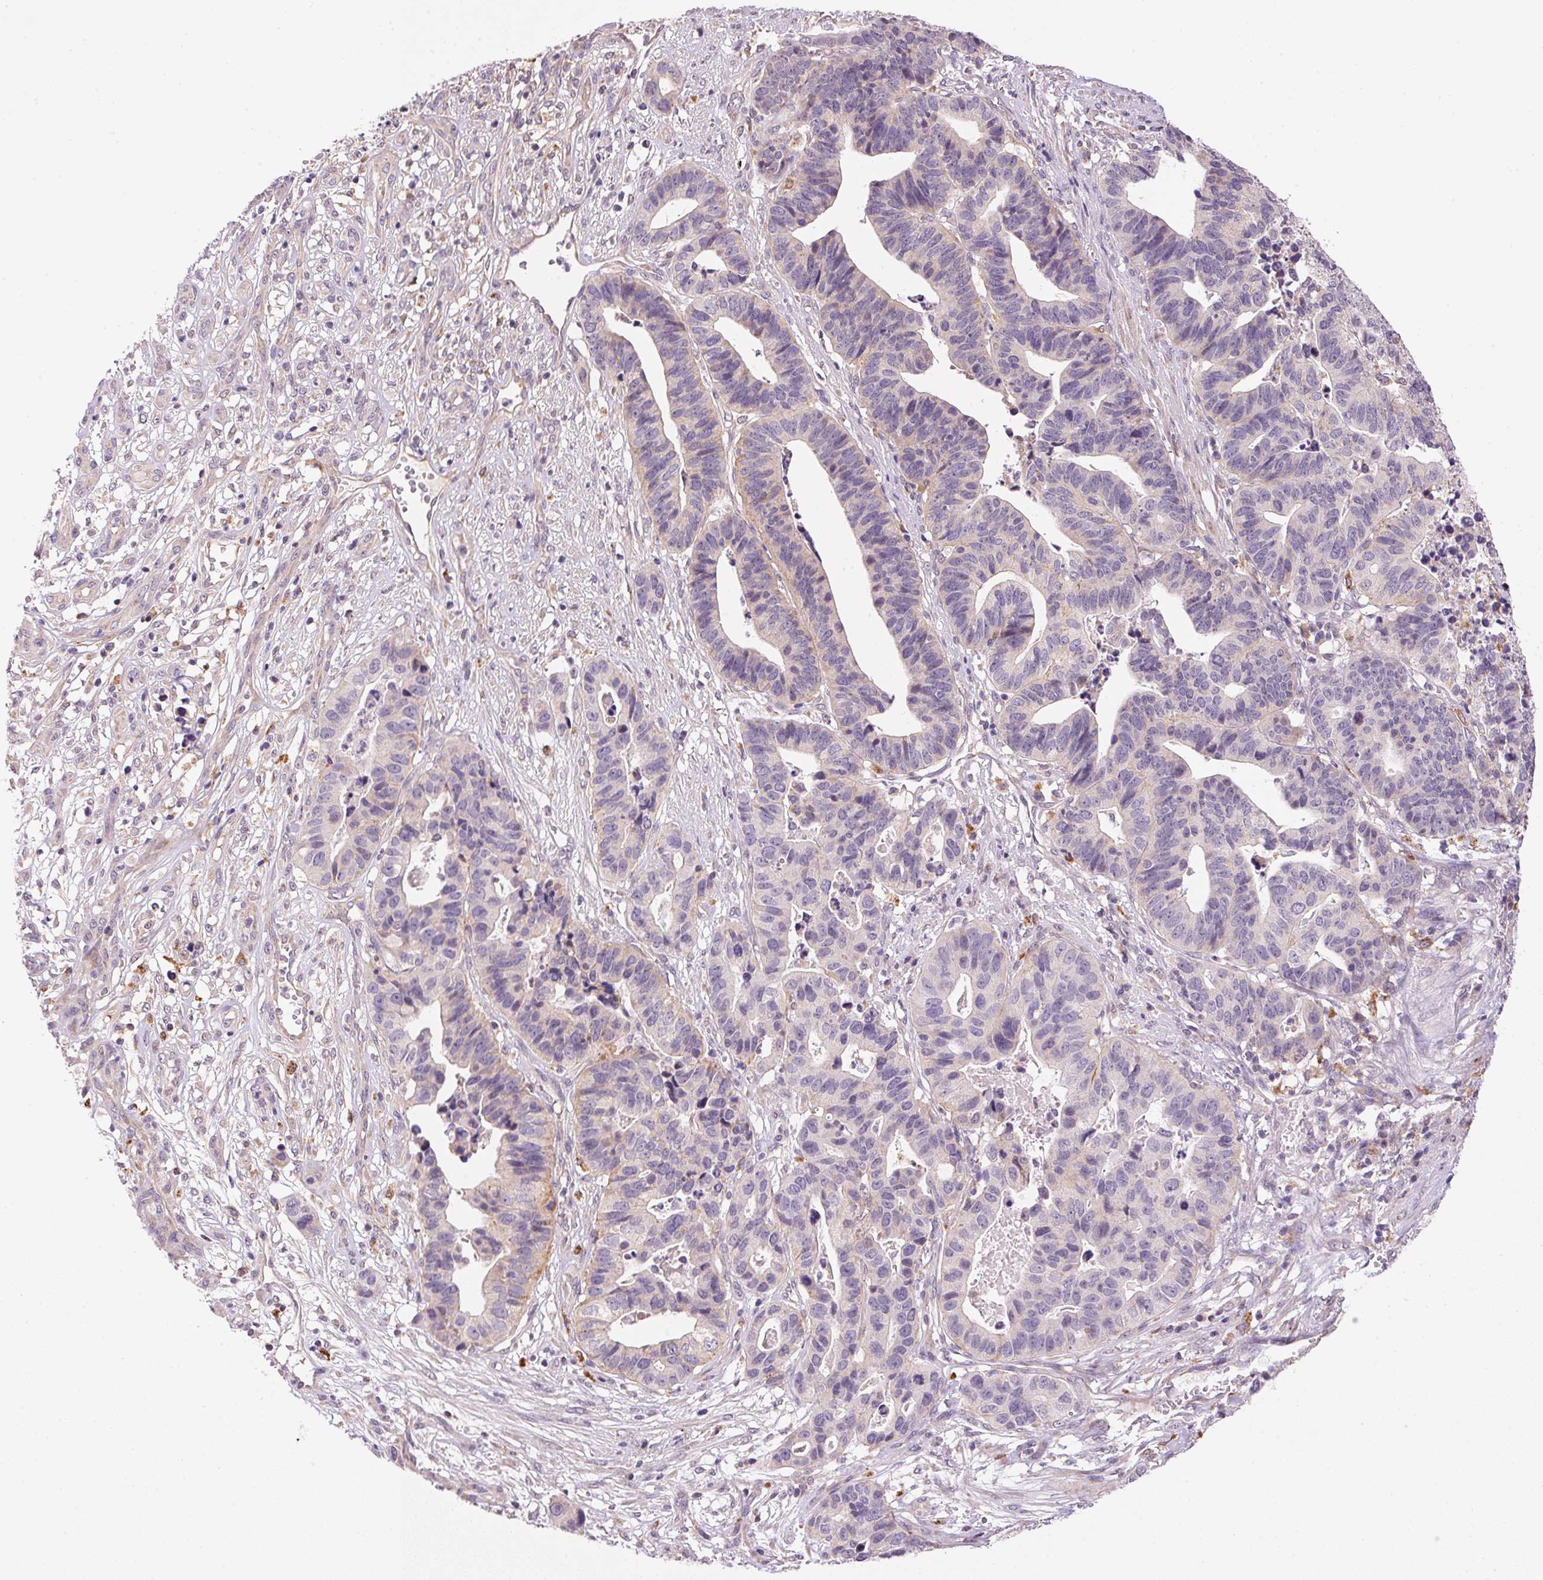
{"staining": {"intensity": "negative", "quantity": "none", "location": "none"}, "tissue": "stomach cancer", "cell_type": "Tumor cells", "image_type": "cancer", "snomed": [{"axis": "morphology", "description": "Adenocarcinoma, NOS"}, {"axis": "topography", "description": "Stomach, upper"}], "caption": "IHC of stomach cancer exhibits no staining in tumor cells. Brightfield microscopy of immunohistochemistry (IHC) stained with DAB (3,3'-diaminobenzidine) (brown) and hematoxylin (blue), captured at high magnification.", "gene": "ADH5", "patient": {"sex": "female", "age": 67}}